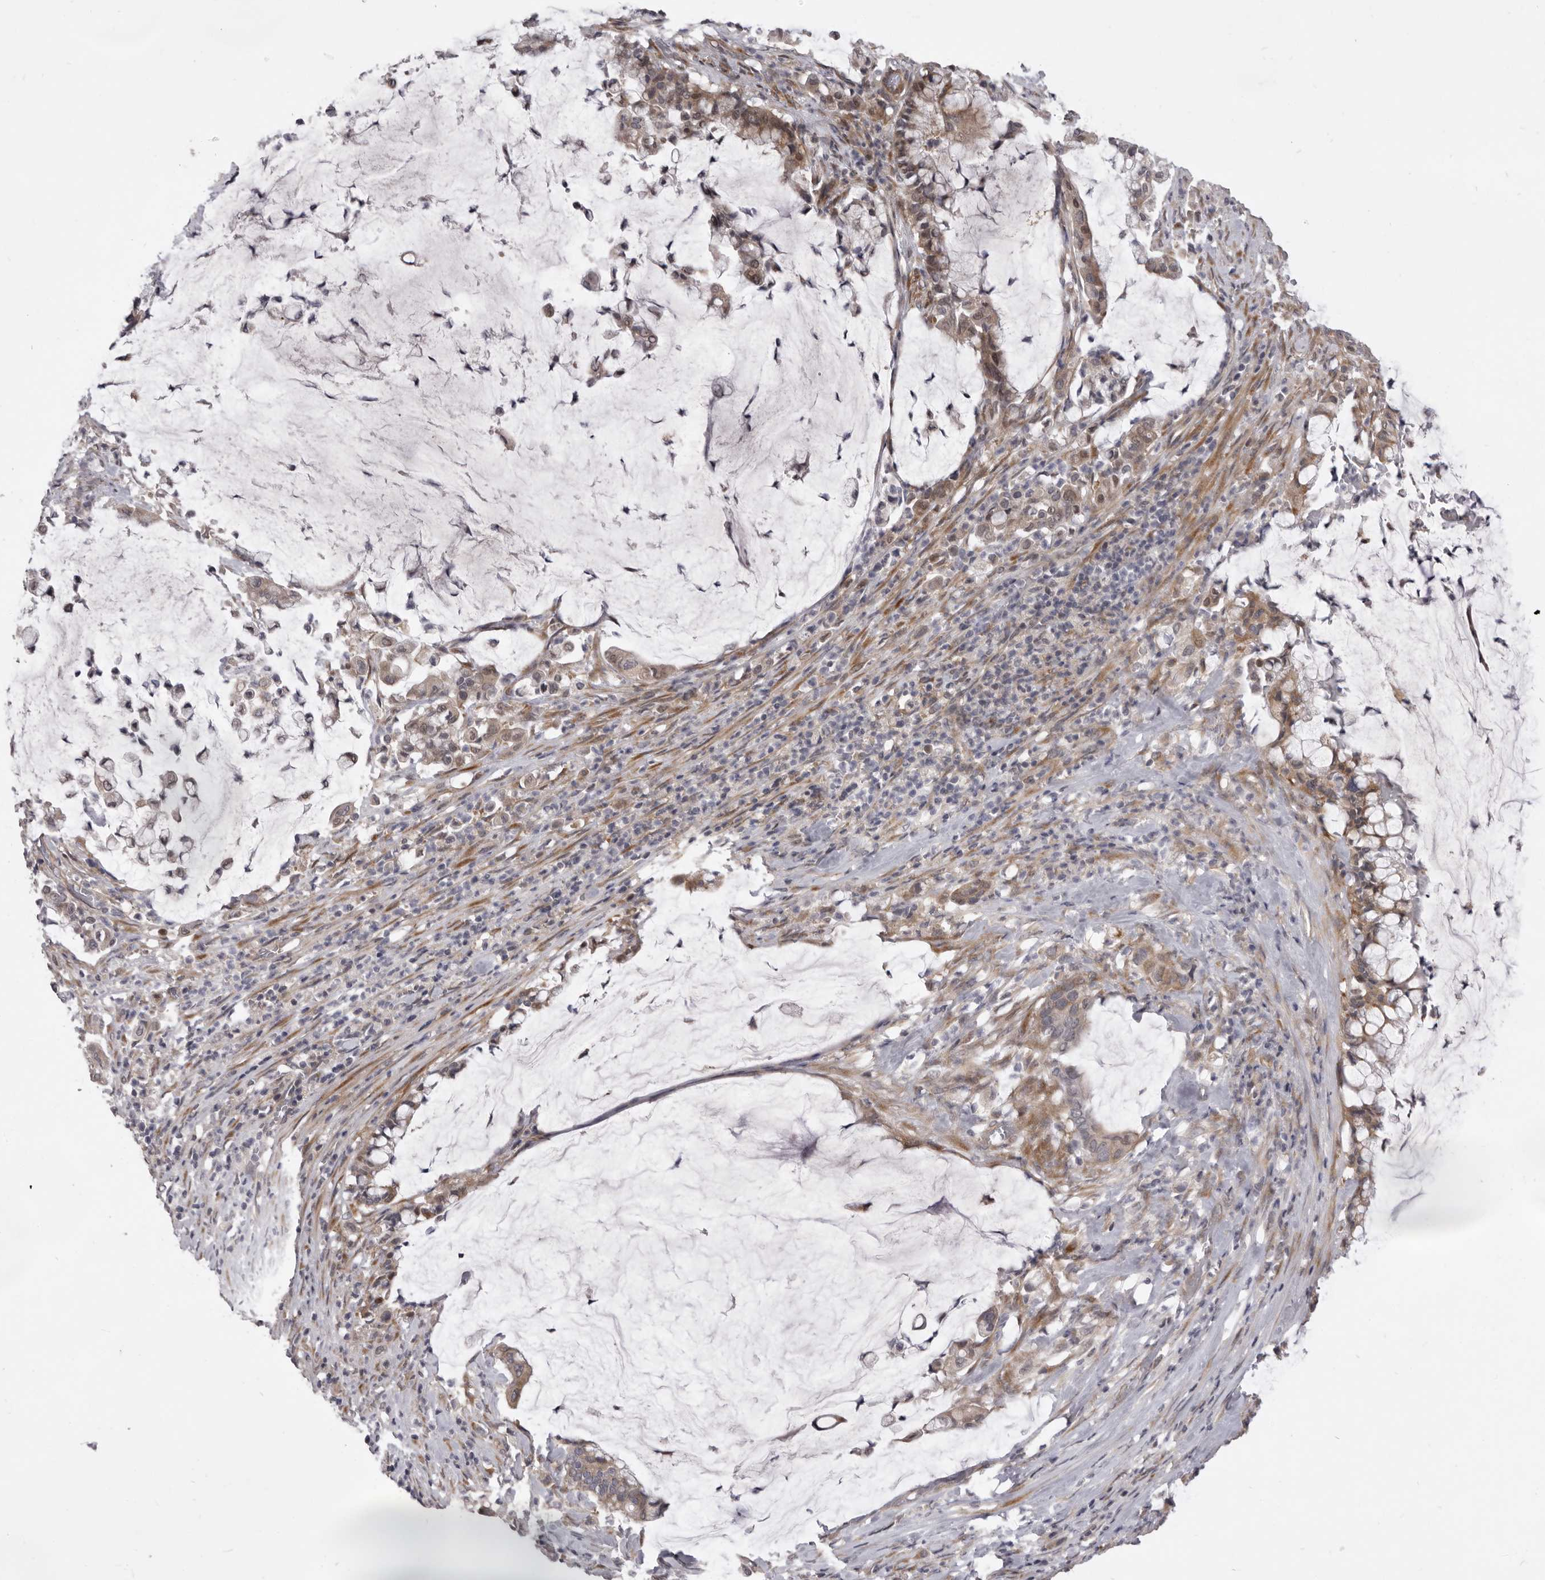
{"staining": {"intensity": "moderate", "quantity": ">75%", "location": "cytoplasmic/membranous"}, "tissue": "pancreatic cancer", "cell_type": "Tumor cells", "image_type": "cancer", "snomed": [{"axis": "morphology", "description": "Adenocarcinoma, NOS"}, {"axis": "topography", "description": "Pancreas"}], "caption": "An image showing moderate cytoplasmic/membranous expression in approximately >75% of tumor cells in pancreatic adenocarcinoma, as visualized by brown immunohistochemical staining.", "gene": "TBC1D8B", "patient": {"sex": "male", "age": 41}}